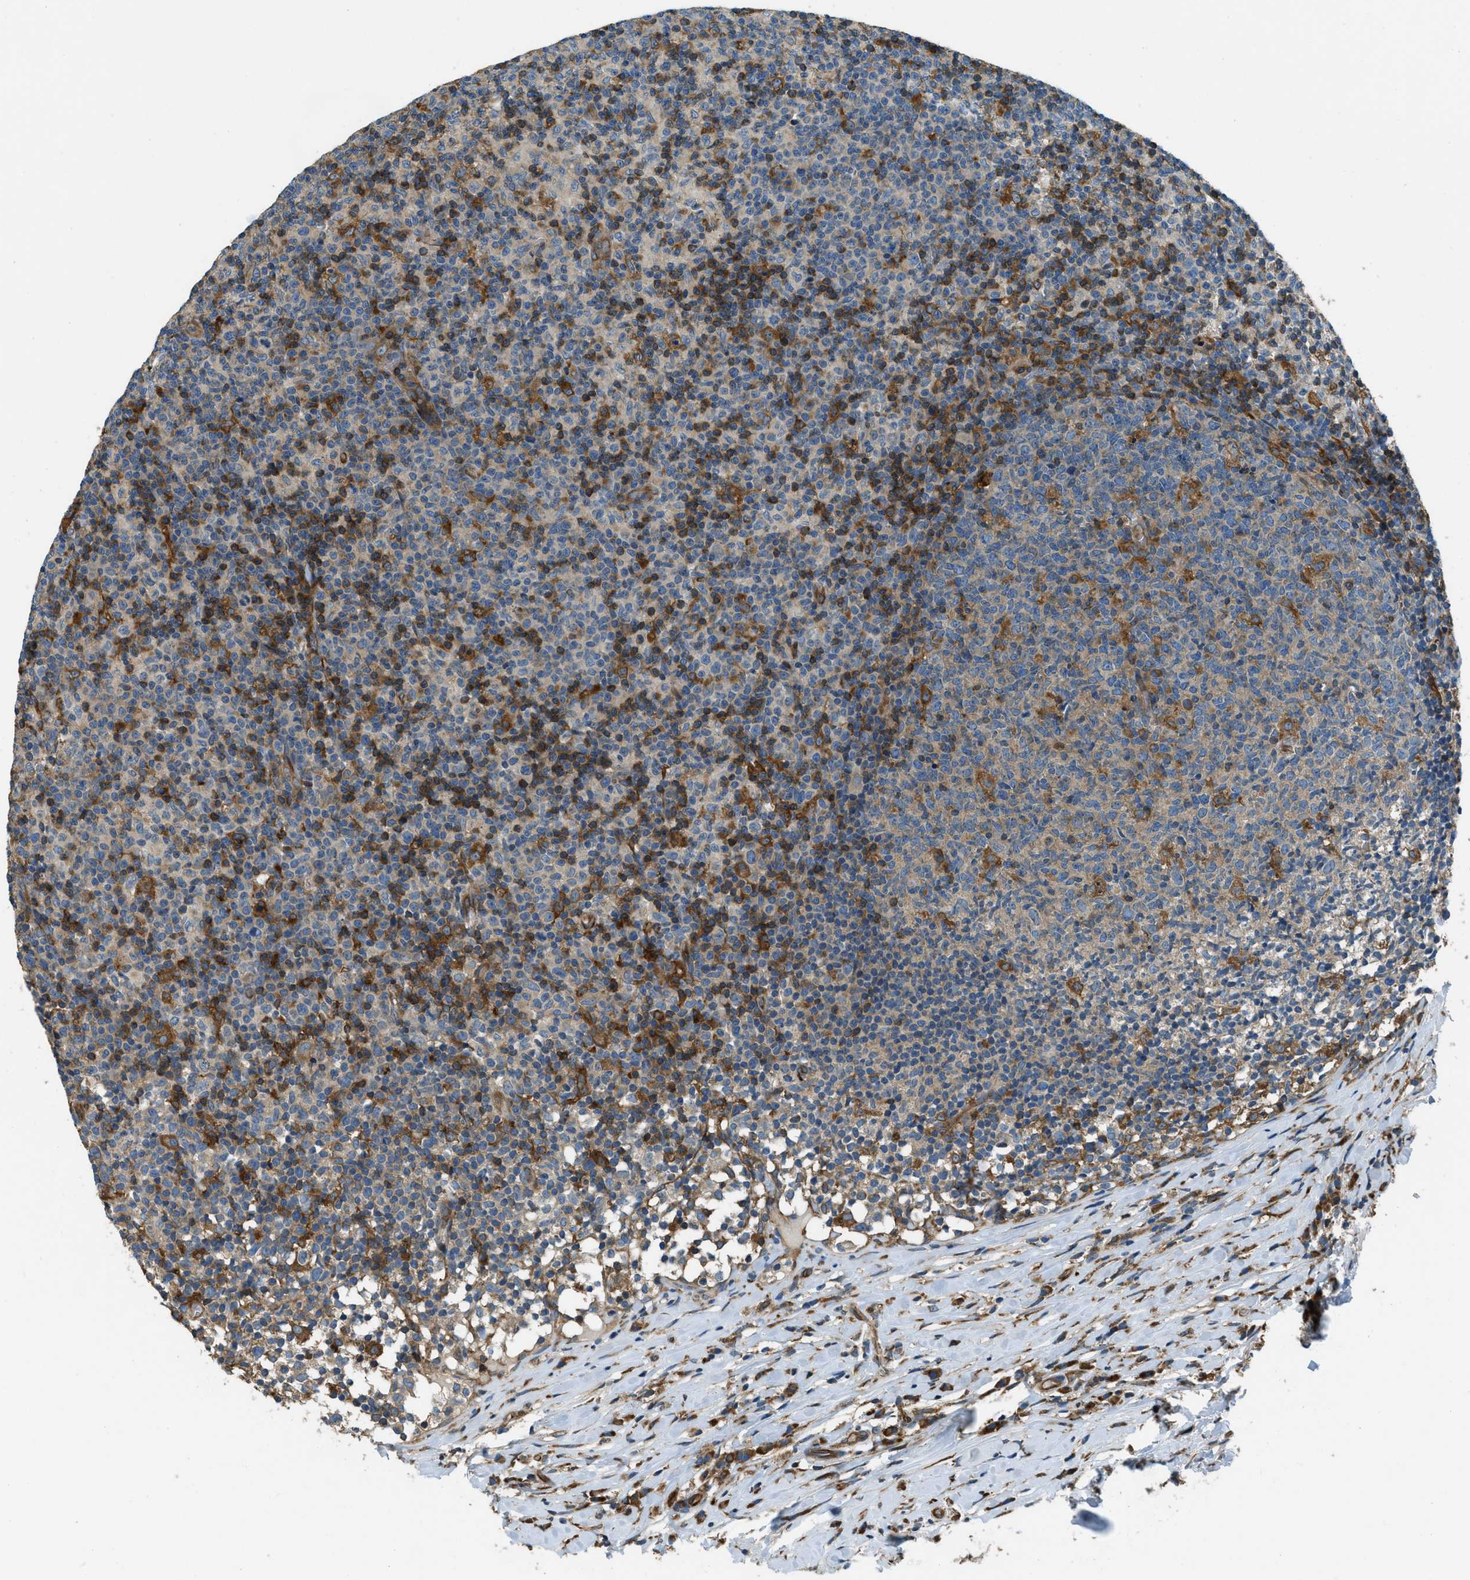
{"staining": {"intensity": "moderate", "quantity": "<25%", "location": "cytoplasmic/membranous"}, "tissue": "lymph node", "cell_type": "Germinal center cells", "image_type": "normal", "snomed": [{"axis": "morphology", "description": "Normal tissue, NOS"}, {"axis": "morphology", "description": "Inflammation, NOS"}, {"axis": "topography", "description": "Lymph node"}], "caption": "The image demonstrates immunohistochemical staining of unremarkable lymph node. There is moderate cytoplasmic/membranous expression is identified in approximately <25% of germinal center cells.", "gene": "GIMAP8", "patient": {"sex": "male", "age": 55}}